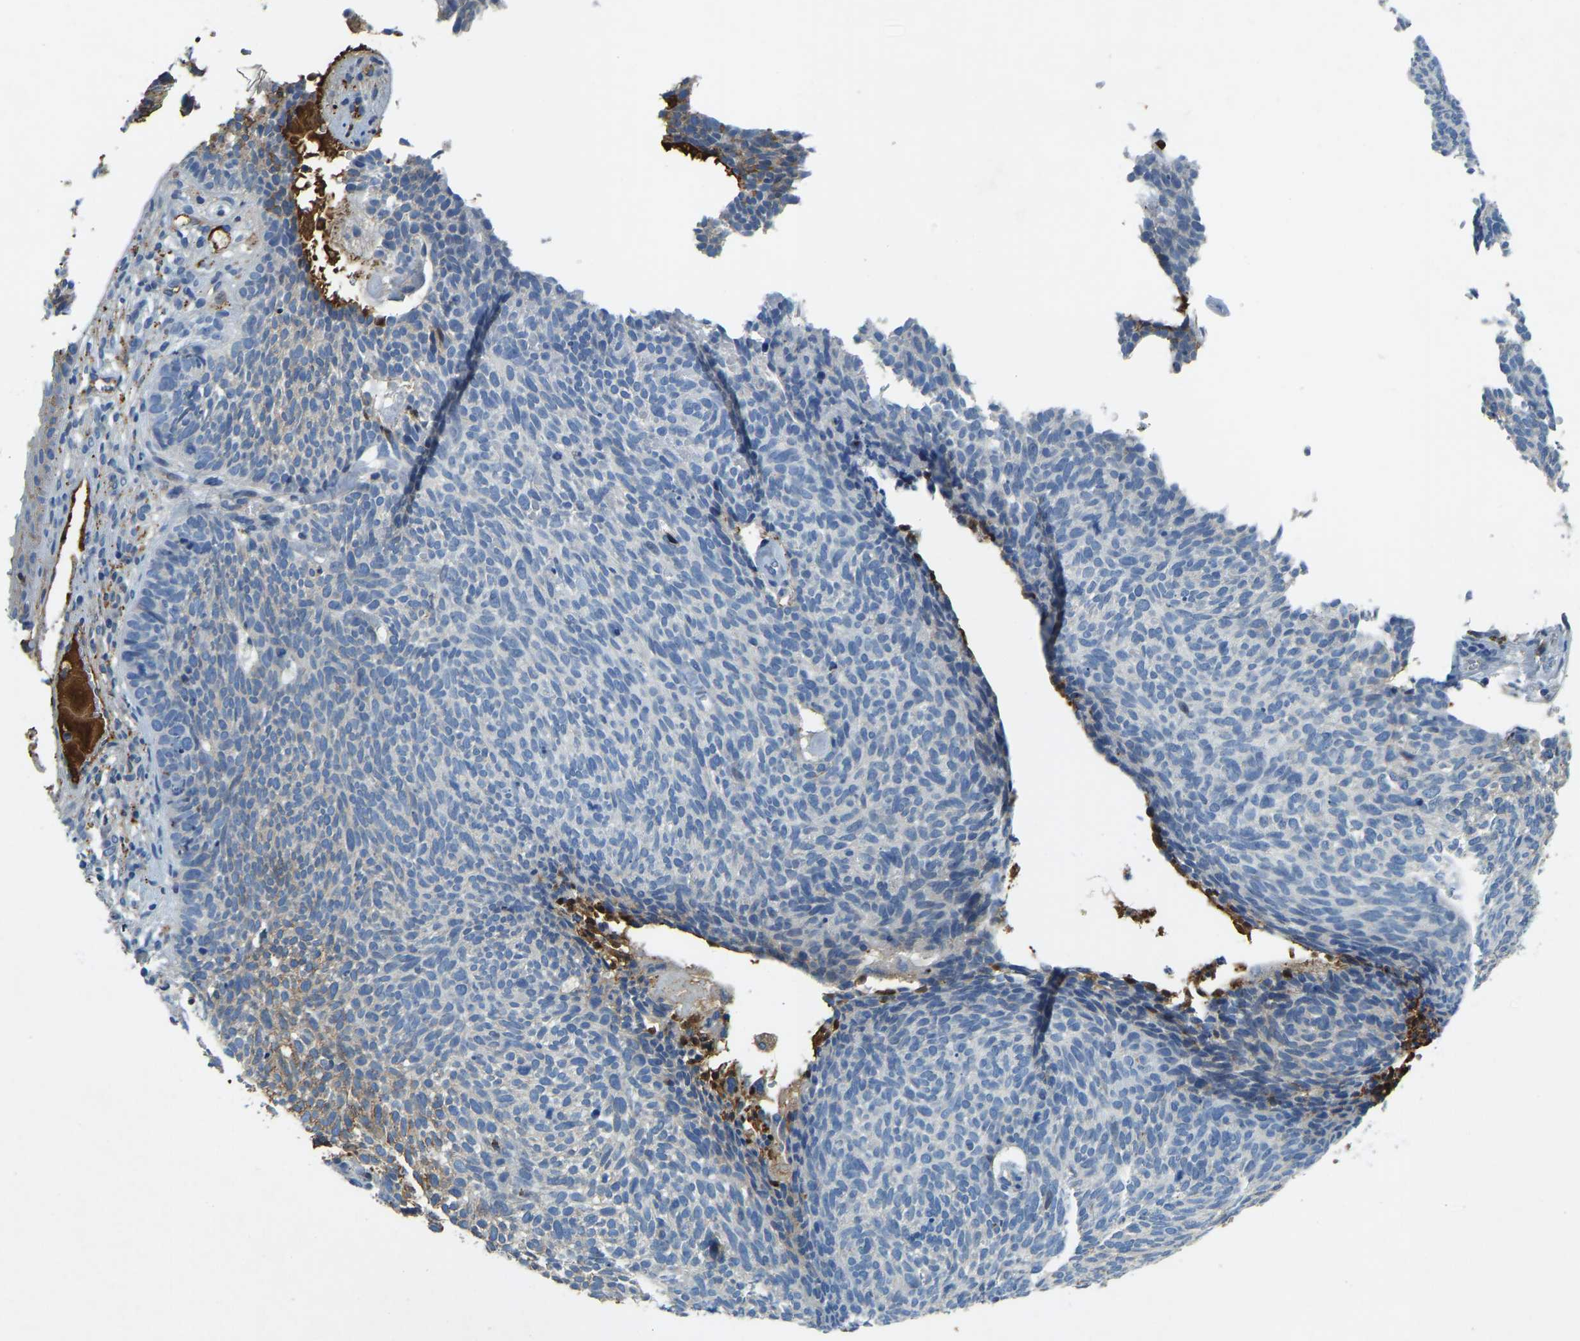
{"staining": {"intensity": "negative", "quantity": "none", "location": "none"}, "tissue": "skin cancer", "cell_type": "Tumor cells", "image_type": "cancer", "snomed": [{"axis": "morphology", "description": "Basal cell carcinoma"}, {"axis": "topography", "description": "Skin"}], "caption": "Skin basal cell carcinoma was stained to show a protein in brown. There is no significant positivity in tumor cells.", "gene": "THBS4", "patient": {"sex": "female", "age": 84}}